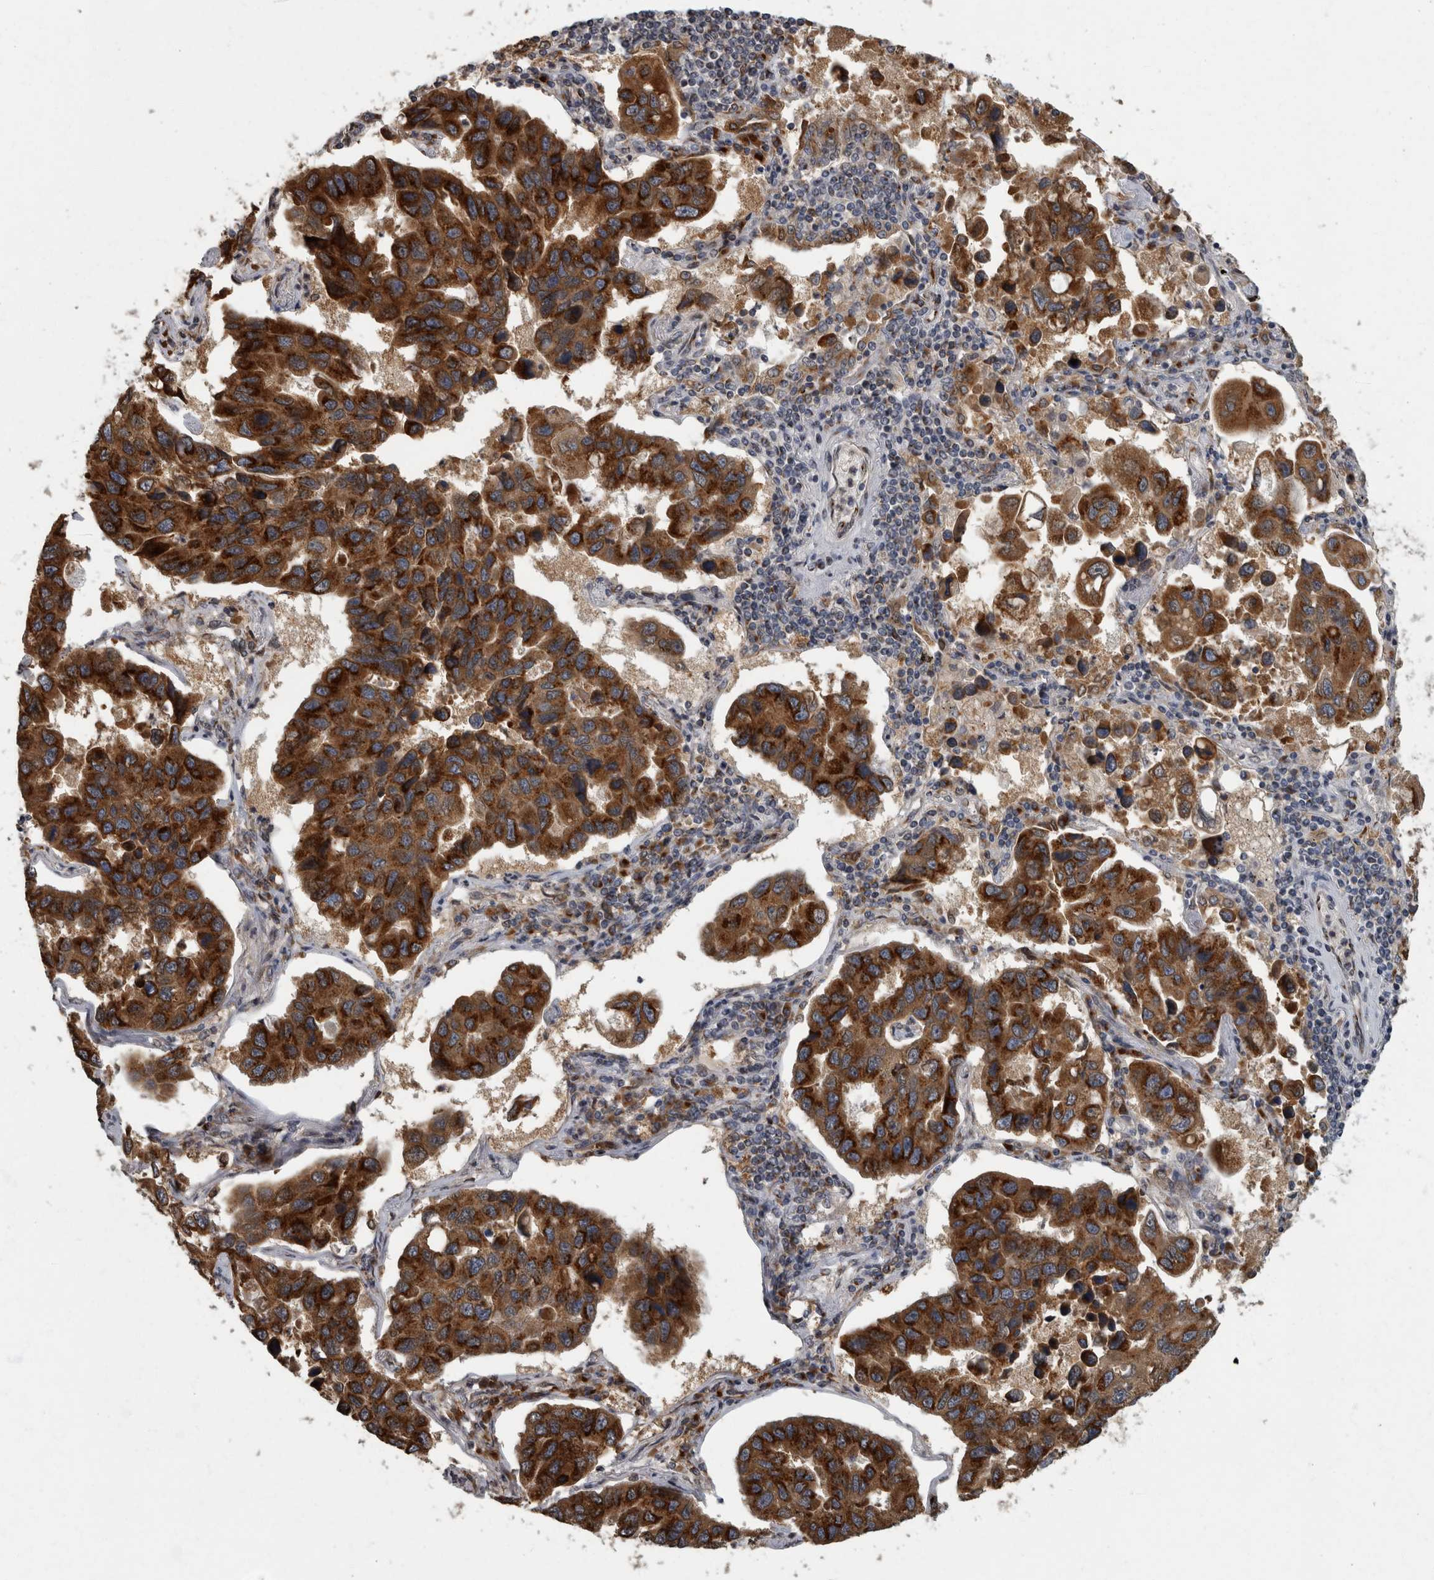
{"staining": {"intensity": "strong", "quantity": ">75%", "location": "cytoplasmic/membranous"}, "tissue": "lung cancer", "cell_type": "Tumor cells", "image_type": "cancer", "snomed": [{"axis": "morphology", "description": "Adenocarcinoma, NOS"}, {"axis": "topography", "description": "Lung"}], "caption": "Protein expression analysis of human lung cancer reveals strong cytoplasmic/membranous expression in about >75% of tumor cells. (IHC, brightfield microscopy, high magnification).", "gene": "LMAN2L", "patient": {"sex": "male", "age": 64}}